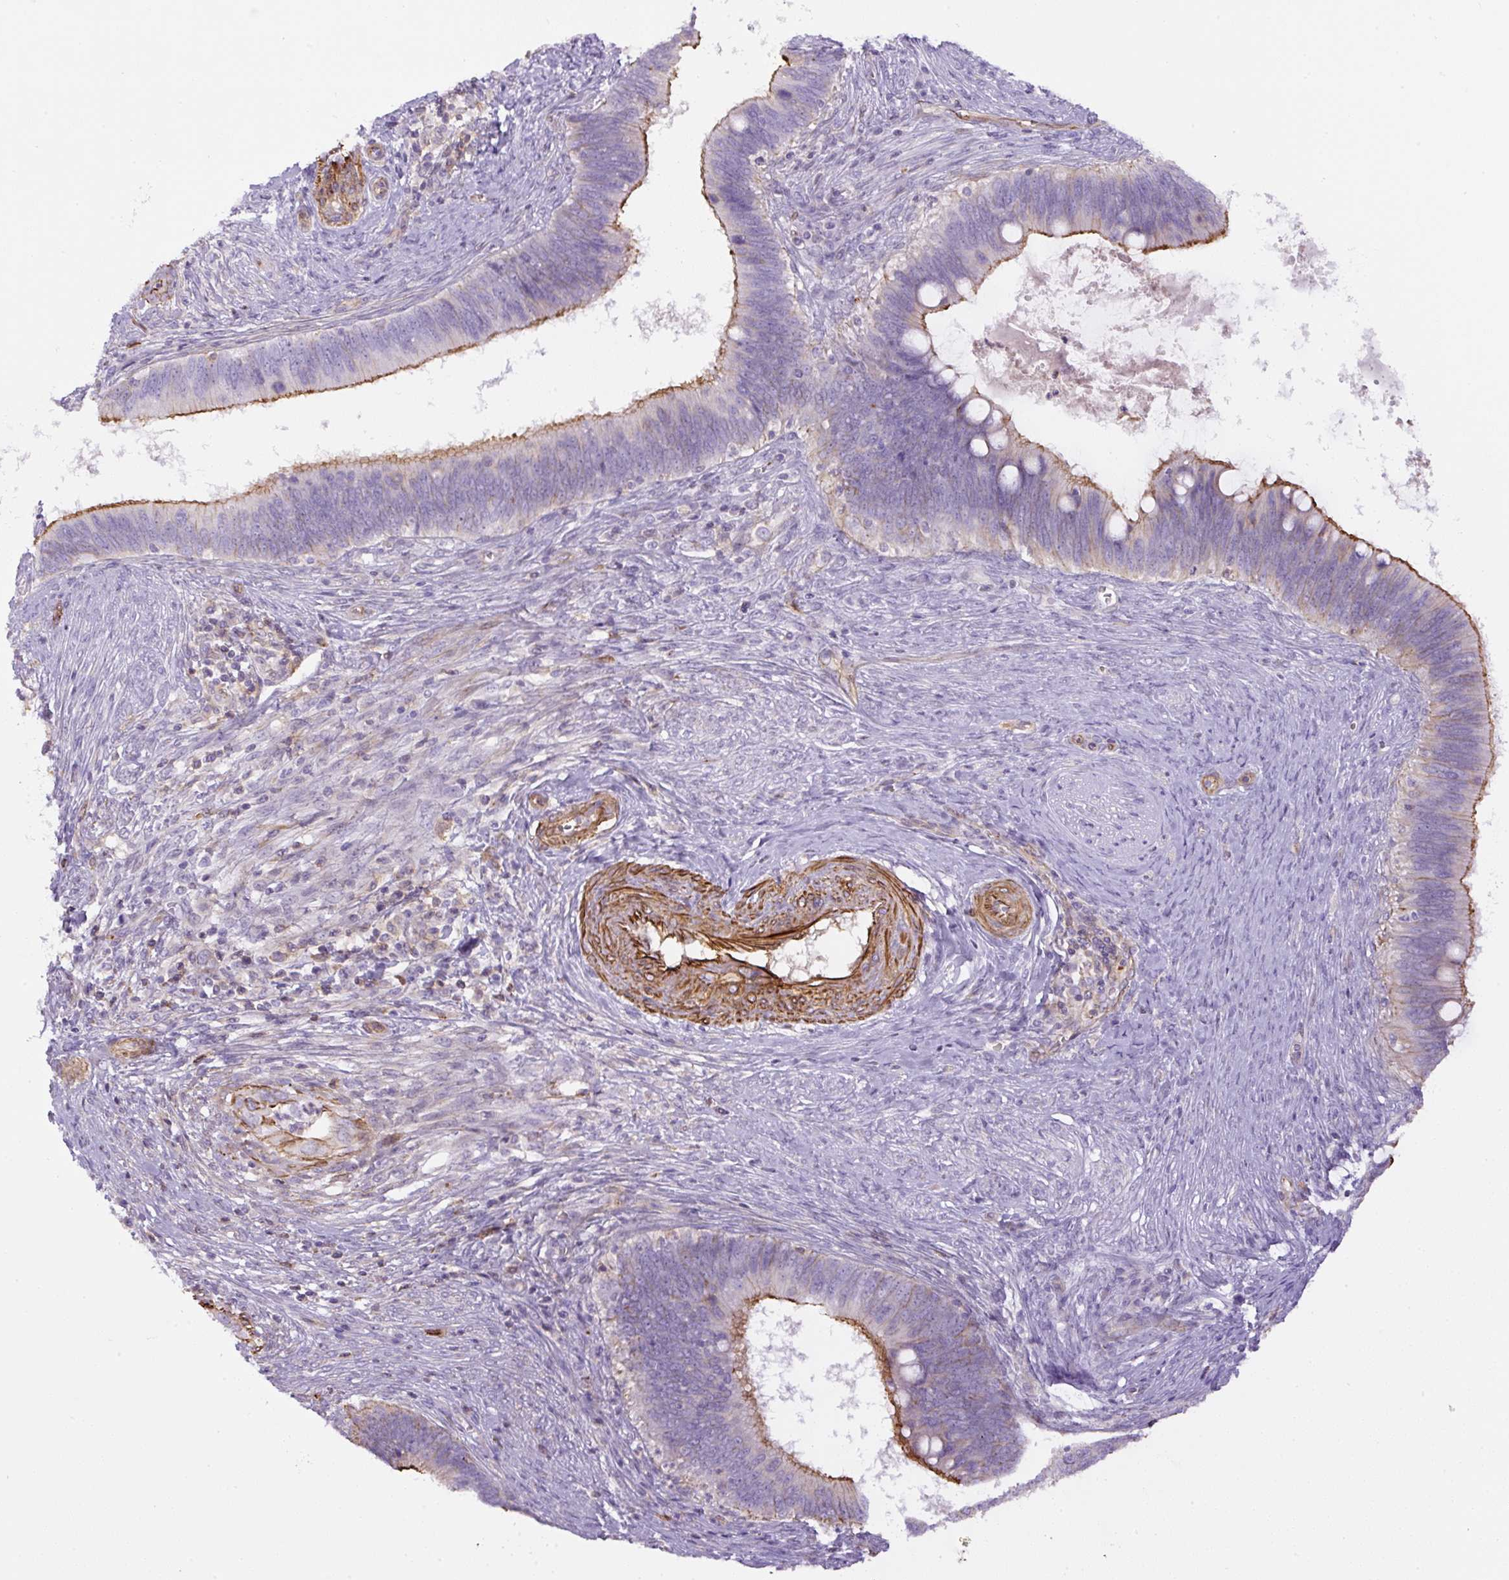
{"staining": {"intensity": "moderate", "quantity": "25%-75%", "location": "cytoplasmic/membranous"}, "tissue": "cervical cancer", "cell_type": "Tumor cells", "image_type": "cancer", "snomed": [{"axis": "morphology", "description": "Adenocarcinoma, NOS"}, {"axis": "topography", "description": "Cervix"}], "caption": "The micrograph displays immunohistochemical staining of cervical cancer (adenocarcinoma). There is moderate cytoplasmic/membranous positivity is identified in approximately 25%-75% of tumor cells. The staining is performed using DAB (3,3'-diaminobenzidine) brown chromogen to label protein expression. The nuclei are counter-stained blue using hematoxylin.", "gene": "B3GALT5", "patient": {"sex": "female", "age": 42}}